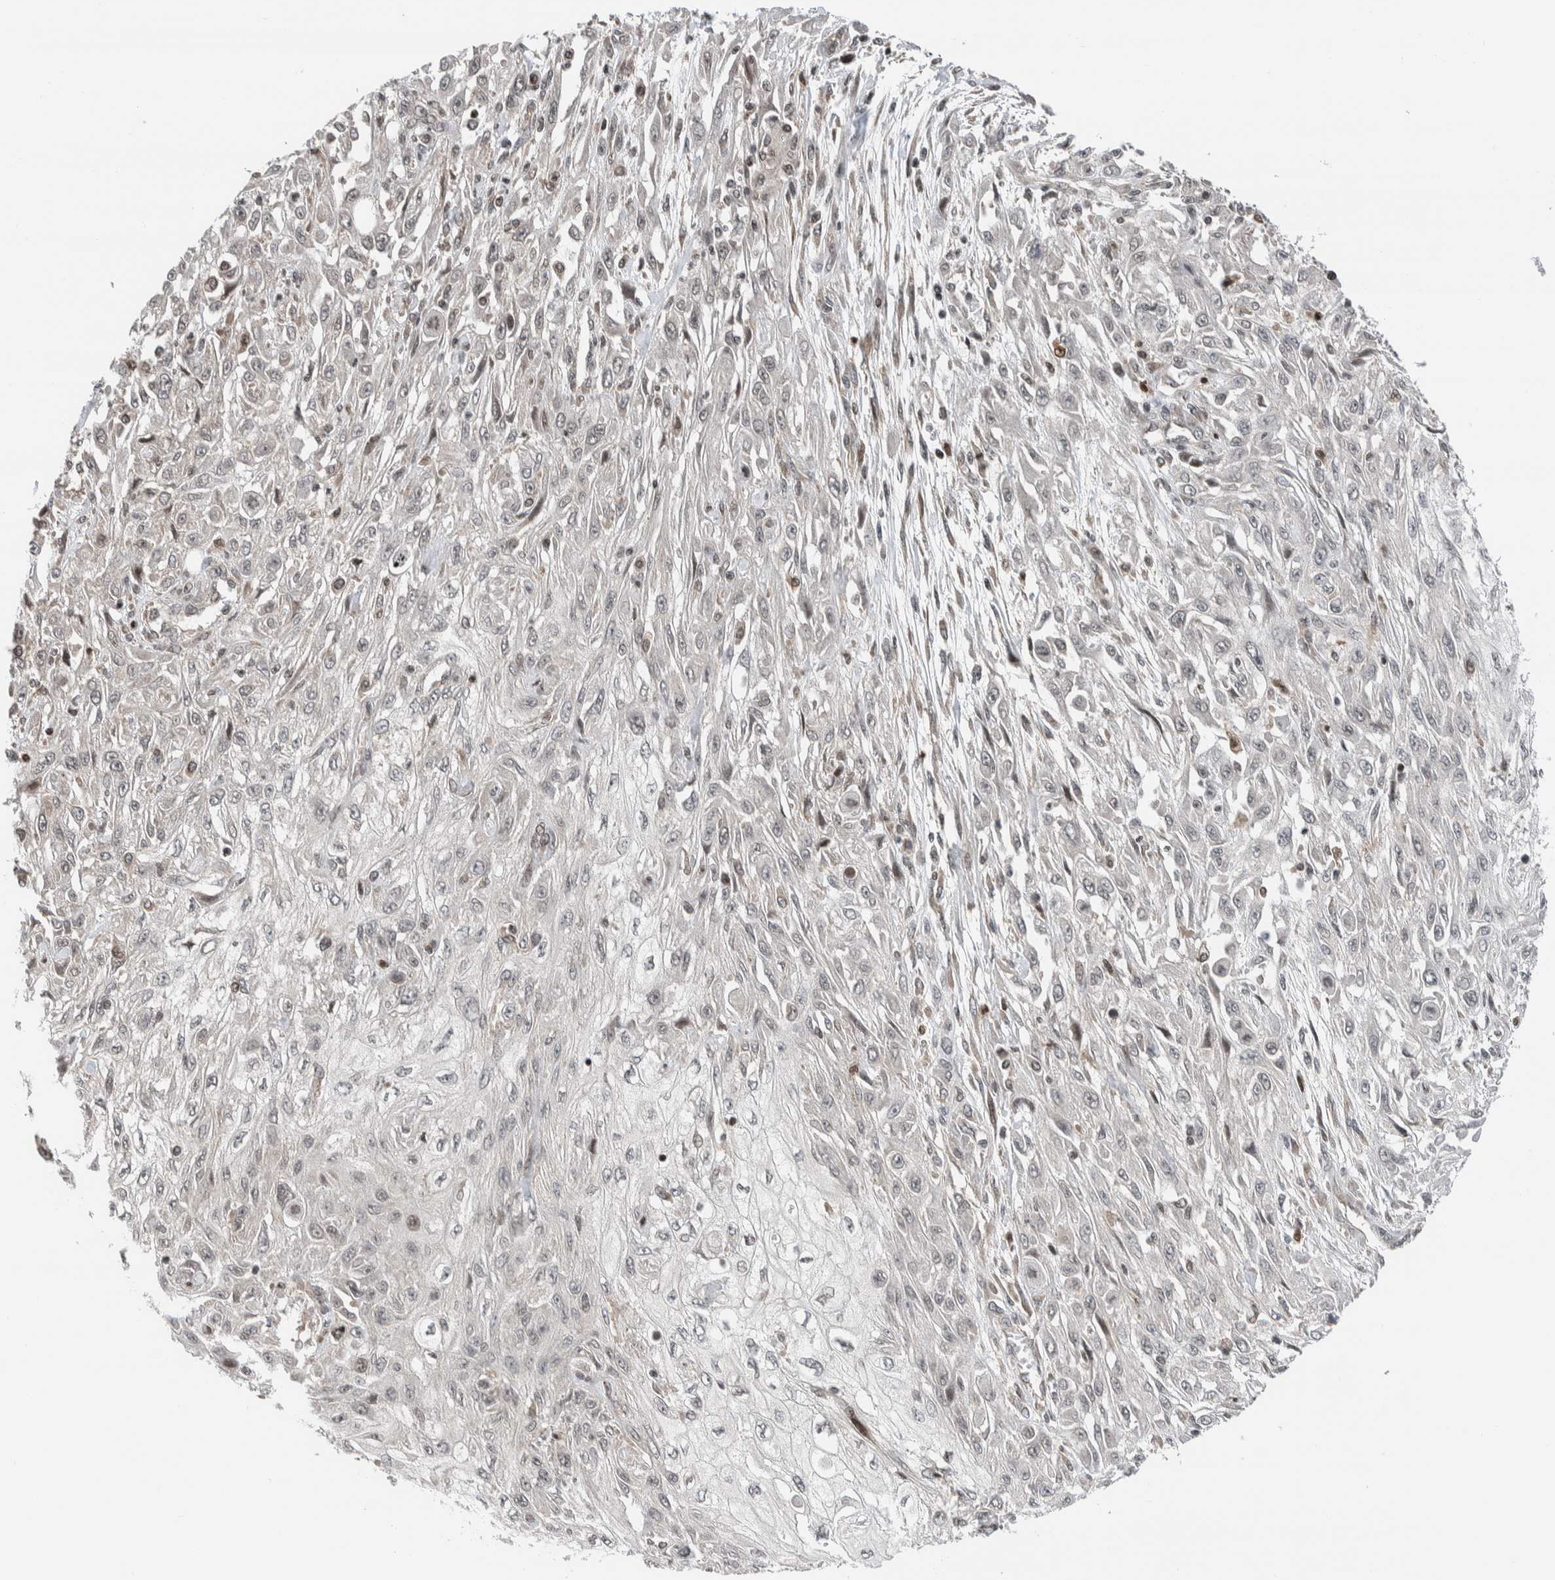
{"staining": {"intensity": "weak", "quantity": "<25%", "location": "nuclear"}, "tissue": "skin cancer", "cell_type": "Tumor cells", "image_type": "cancer", "snomed": [{"axis": "morphology", "description": "Squamous cell carcinoma, NOS"}, {"axis": "morphology", "description": "Squamous cell carcinoma, metastatic, NOS"}, {"axis": "topography", "description": "Skin"}, {"axis": "topography", "description": "Lymph node"}], "caption": "The IHC micrograph has no significant expression in tumor cells of skin cancer tissue. (Immunohistochemistry (ihc), brightfield microscopy, high magnification).", "gene": "NPLOC4", "patient": {"sex": "male", "age": 75}}